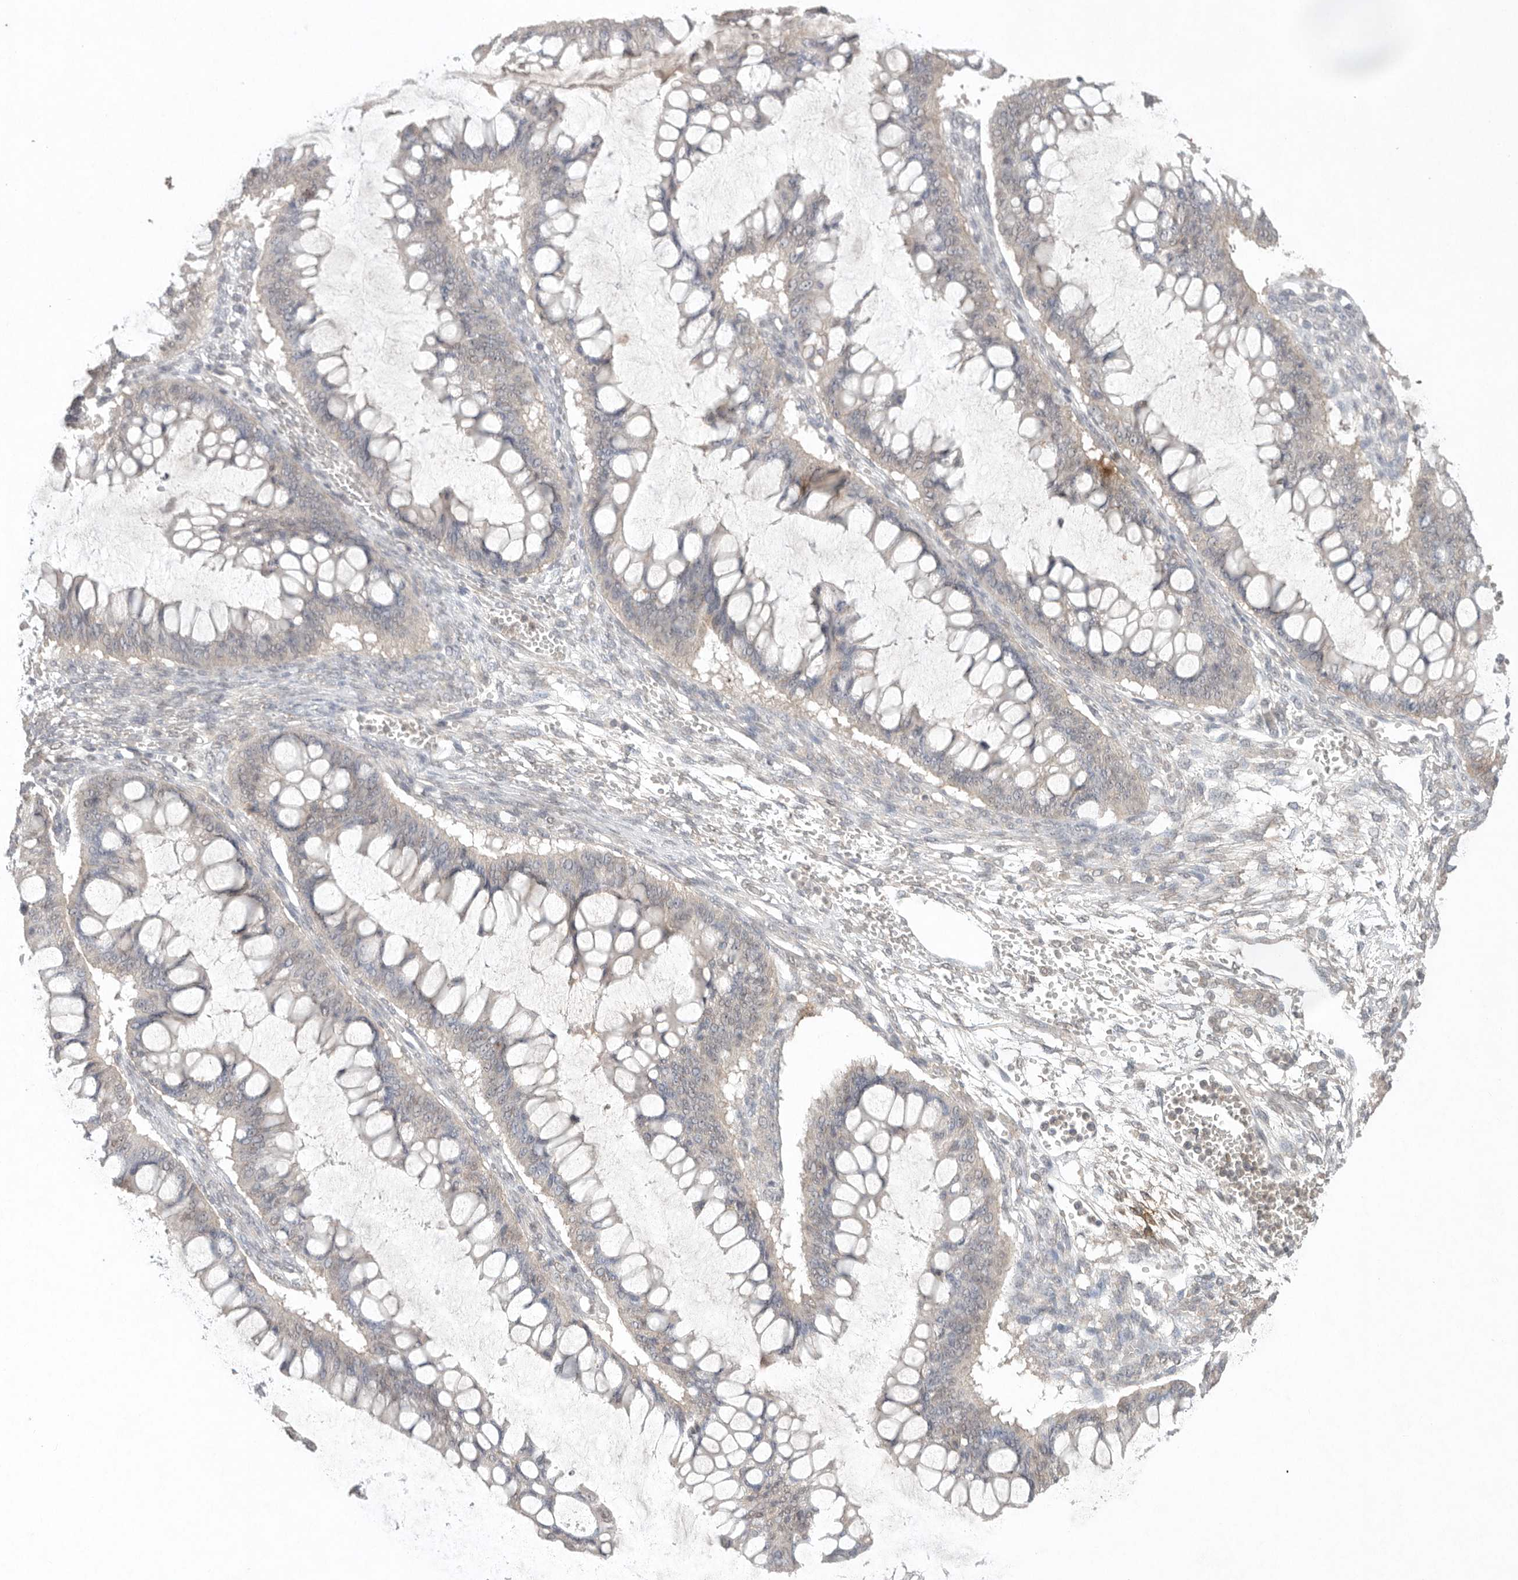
{"staining": {"intensity": "negative", "quantity": "none", "location": "none"}, "tissue": "ovarian cancer", "cell_type": "Tumor cells", "image_type": "cancer", "snomed": [{"axis": "morphology", "description": "Cystadenocarcinoma, mucinous, NOS"}, {"axis": "topography", "description": "Ovary"}], "caption": "There is no significant expression in tumor cells of mucinous cystadenocarcinoma (ovarian).", "gene": "KLK5", "patient": {"sex": "female", "age": 73}}